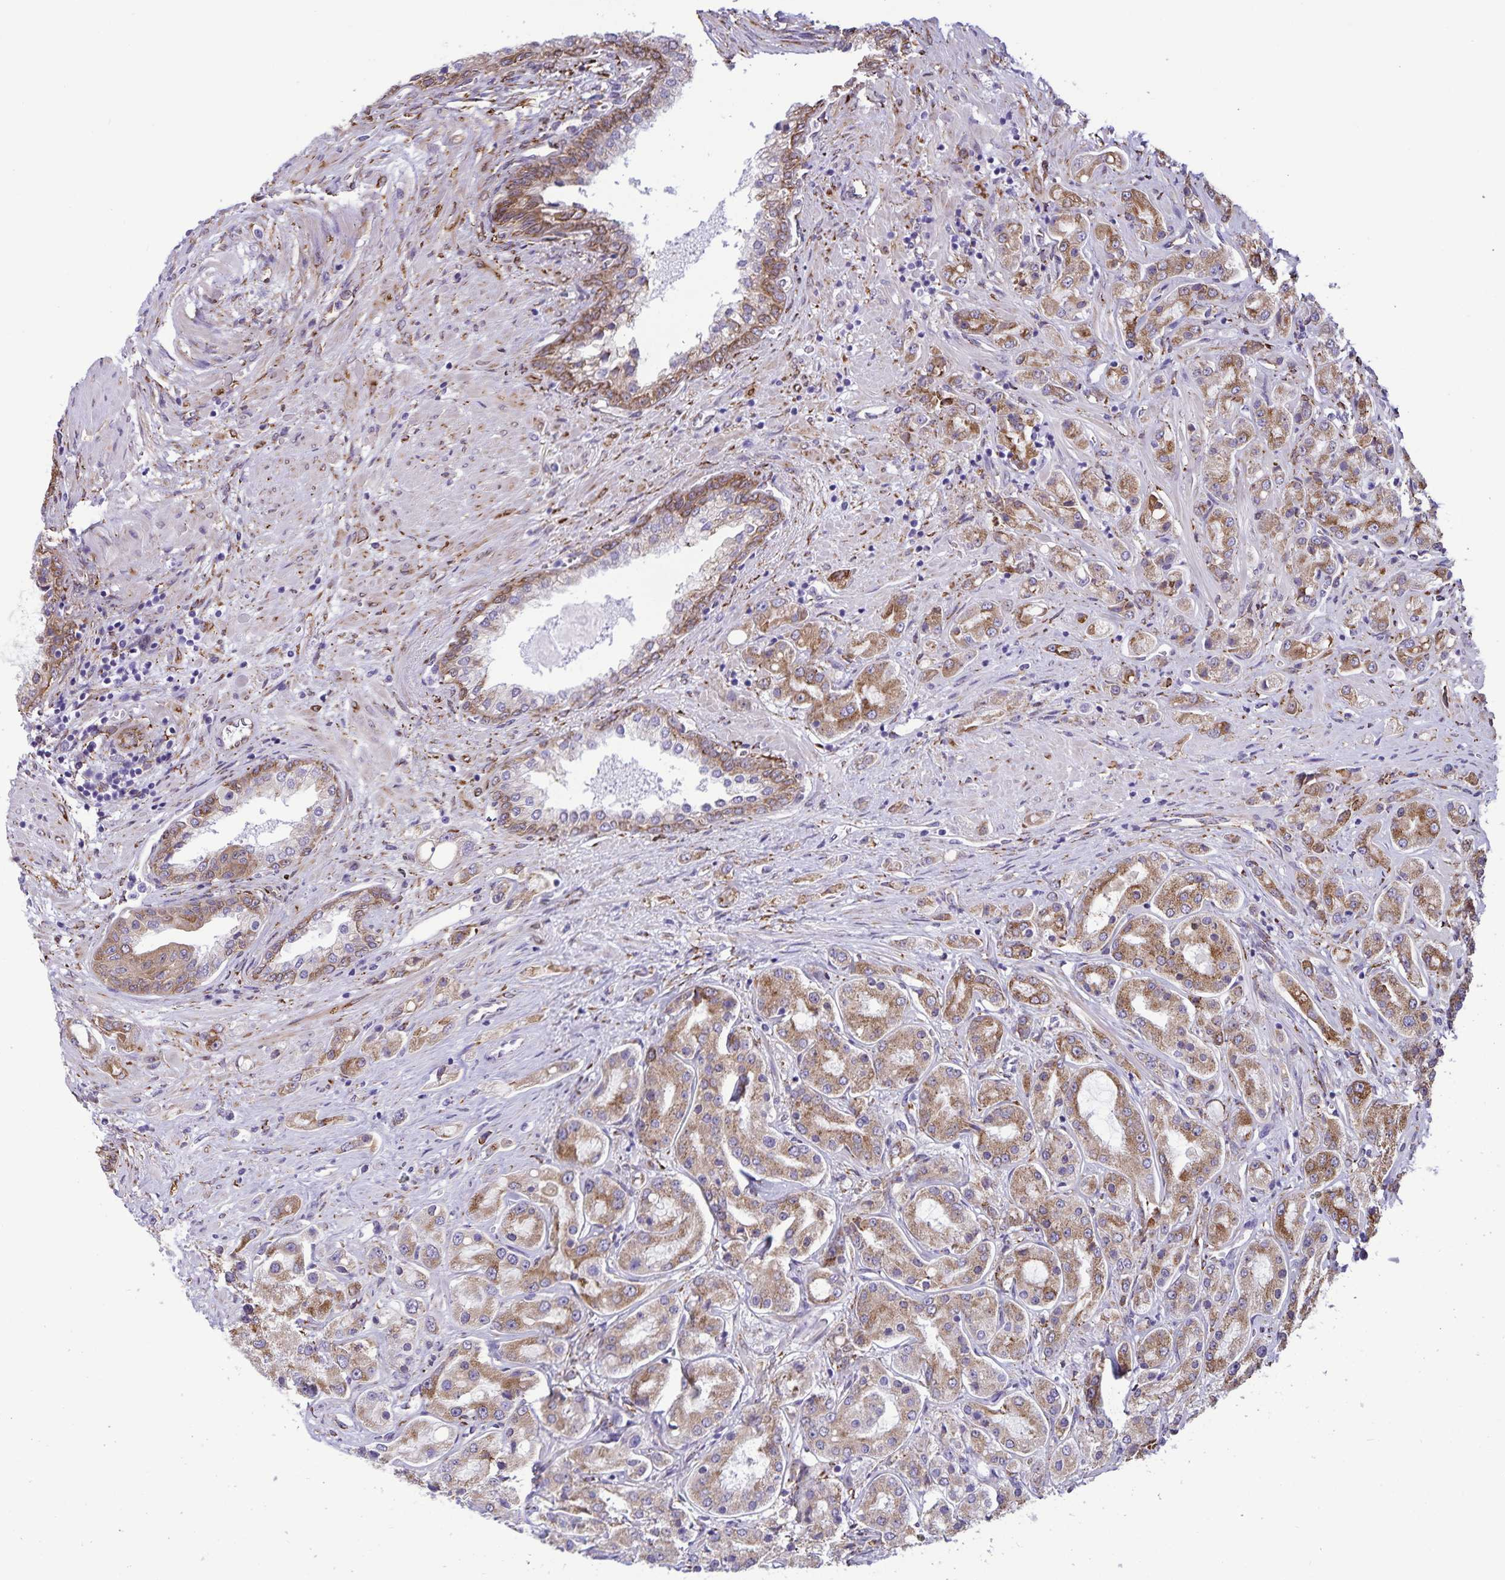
{"staining": {"intensity": "moderate", "quantity": ">75%", "location": "cytoplasmic/membranous"}, "tissue": "prostate cancer", "cell_type": "Tumor cells", "image_type": "cancer", "snomed": [{"axis": "morphology", "description": "Adenocarcinoma, High grade"}, {"axis": "topography", "description": "Prostate"}], "caption": "Immunohistochemistry (IHC) staining of prostate high-grade adenocarcinoma, which reveals medium levels of moderate cytoplasmic/membranous expression in about >75% of tumor cells indicating moderate cytoplasmic/membranous protein expression. The staining was performed using DAB (brown) for protein detection and nuclei were counterstained in hematoxylin (blue).", "gene": "RCN1", "patient": {"sex": "male", "age": 67}}